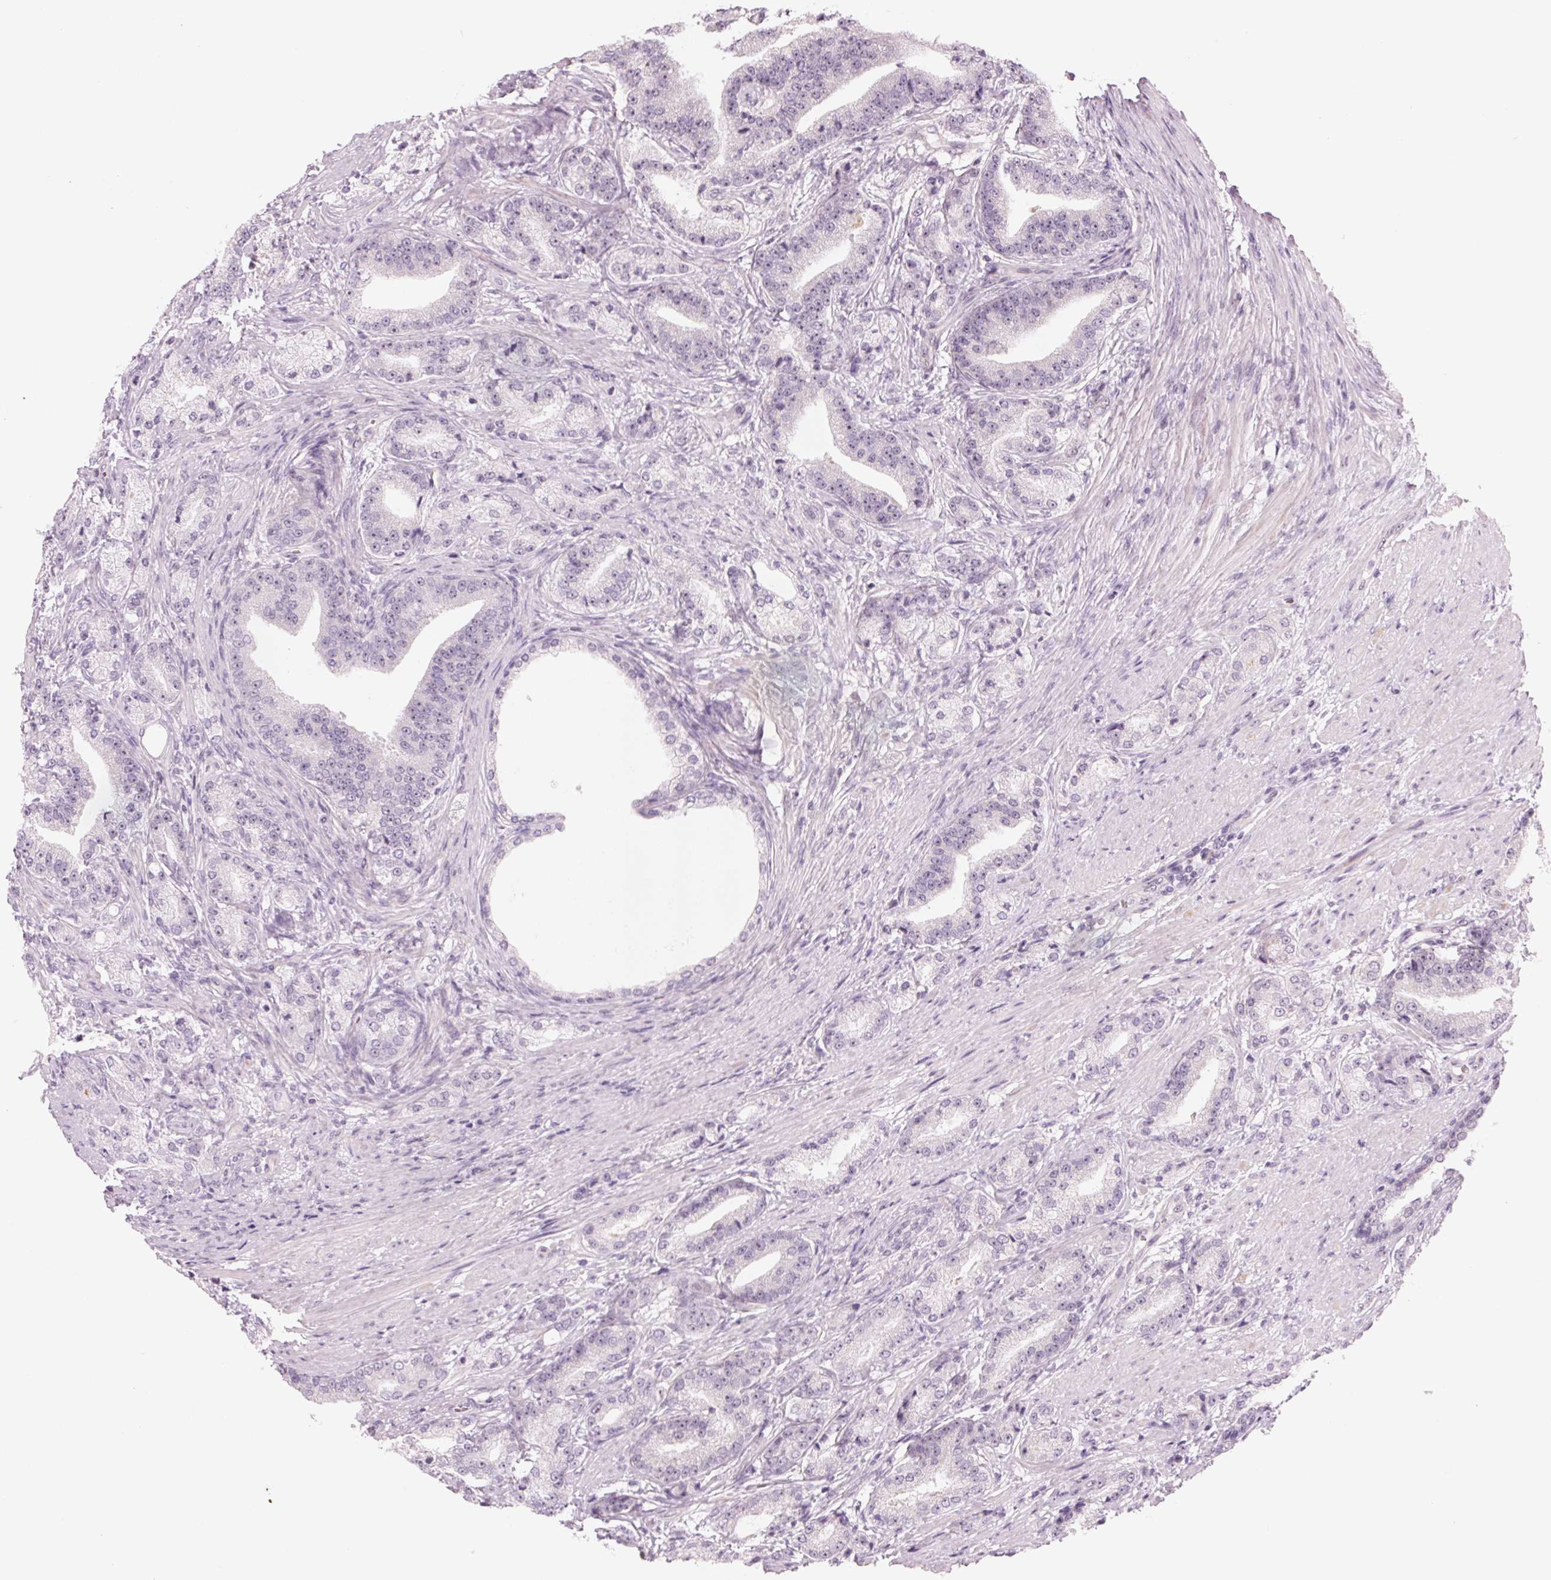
{"staining": {"intensity": "negative", "quantity": "none", "location": "none"}, "tissue": "prostate cancer", "cell_type": "Tumor cells", "image_type": "cancer", "snomed": [{"axis": "morphology", "description": "Adenocarcinoma, High grade"}, {"axis": "topography", "description": "Prostate and seminal vesicle, NOS"}], "caption": "Prostate cancer was stained to show a protein in brown. There is no significant expression in tumor cells.", "gene": "DNTTIP2", "patient": {"sex": "male", "age": 61}}